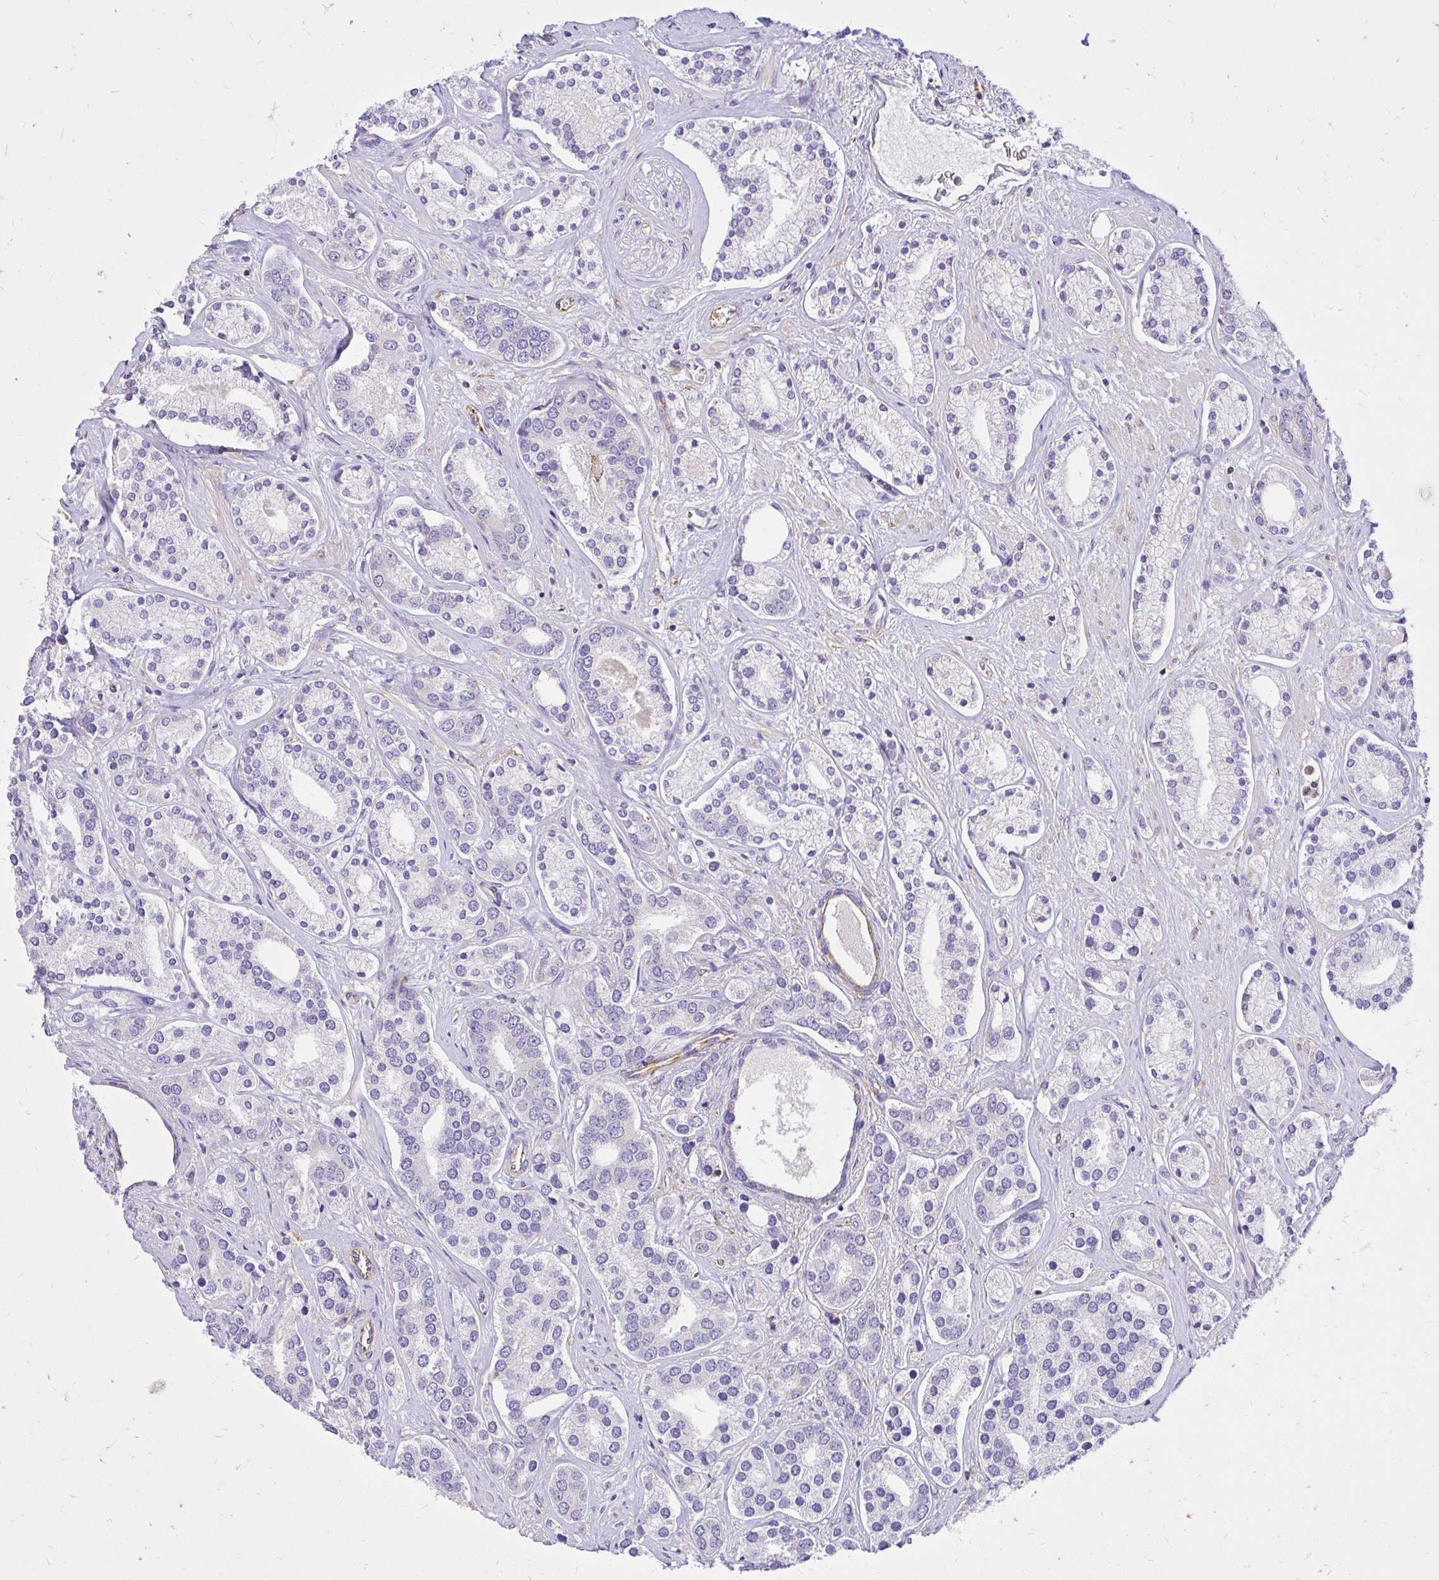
{"staining": {"intensity": "negative", "quantity": "none", "location": "none"}, "tissue": "prostate cancer", "cell_type": "Tumor cells", "image_type": "cancer", "snomed": [{"axis": "morphology", "description": "Adenocarcinoma, High grade"}, {"axis": "topography", "description": "Prostate"}], "caption": "This is an IHC photomicrograph of adenocarcinoma (high-grade) (prostate). There is no expression in tumor cells.", "gene": "ABCB10", "patient": {"sex": "male", "age": 58}}